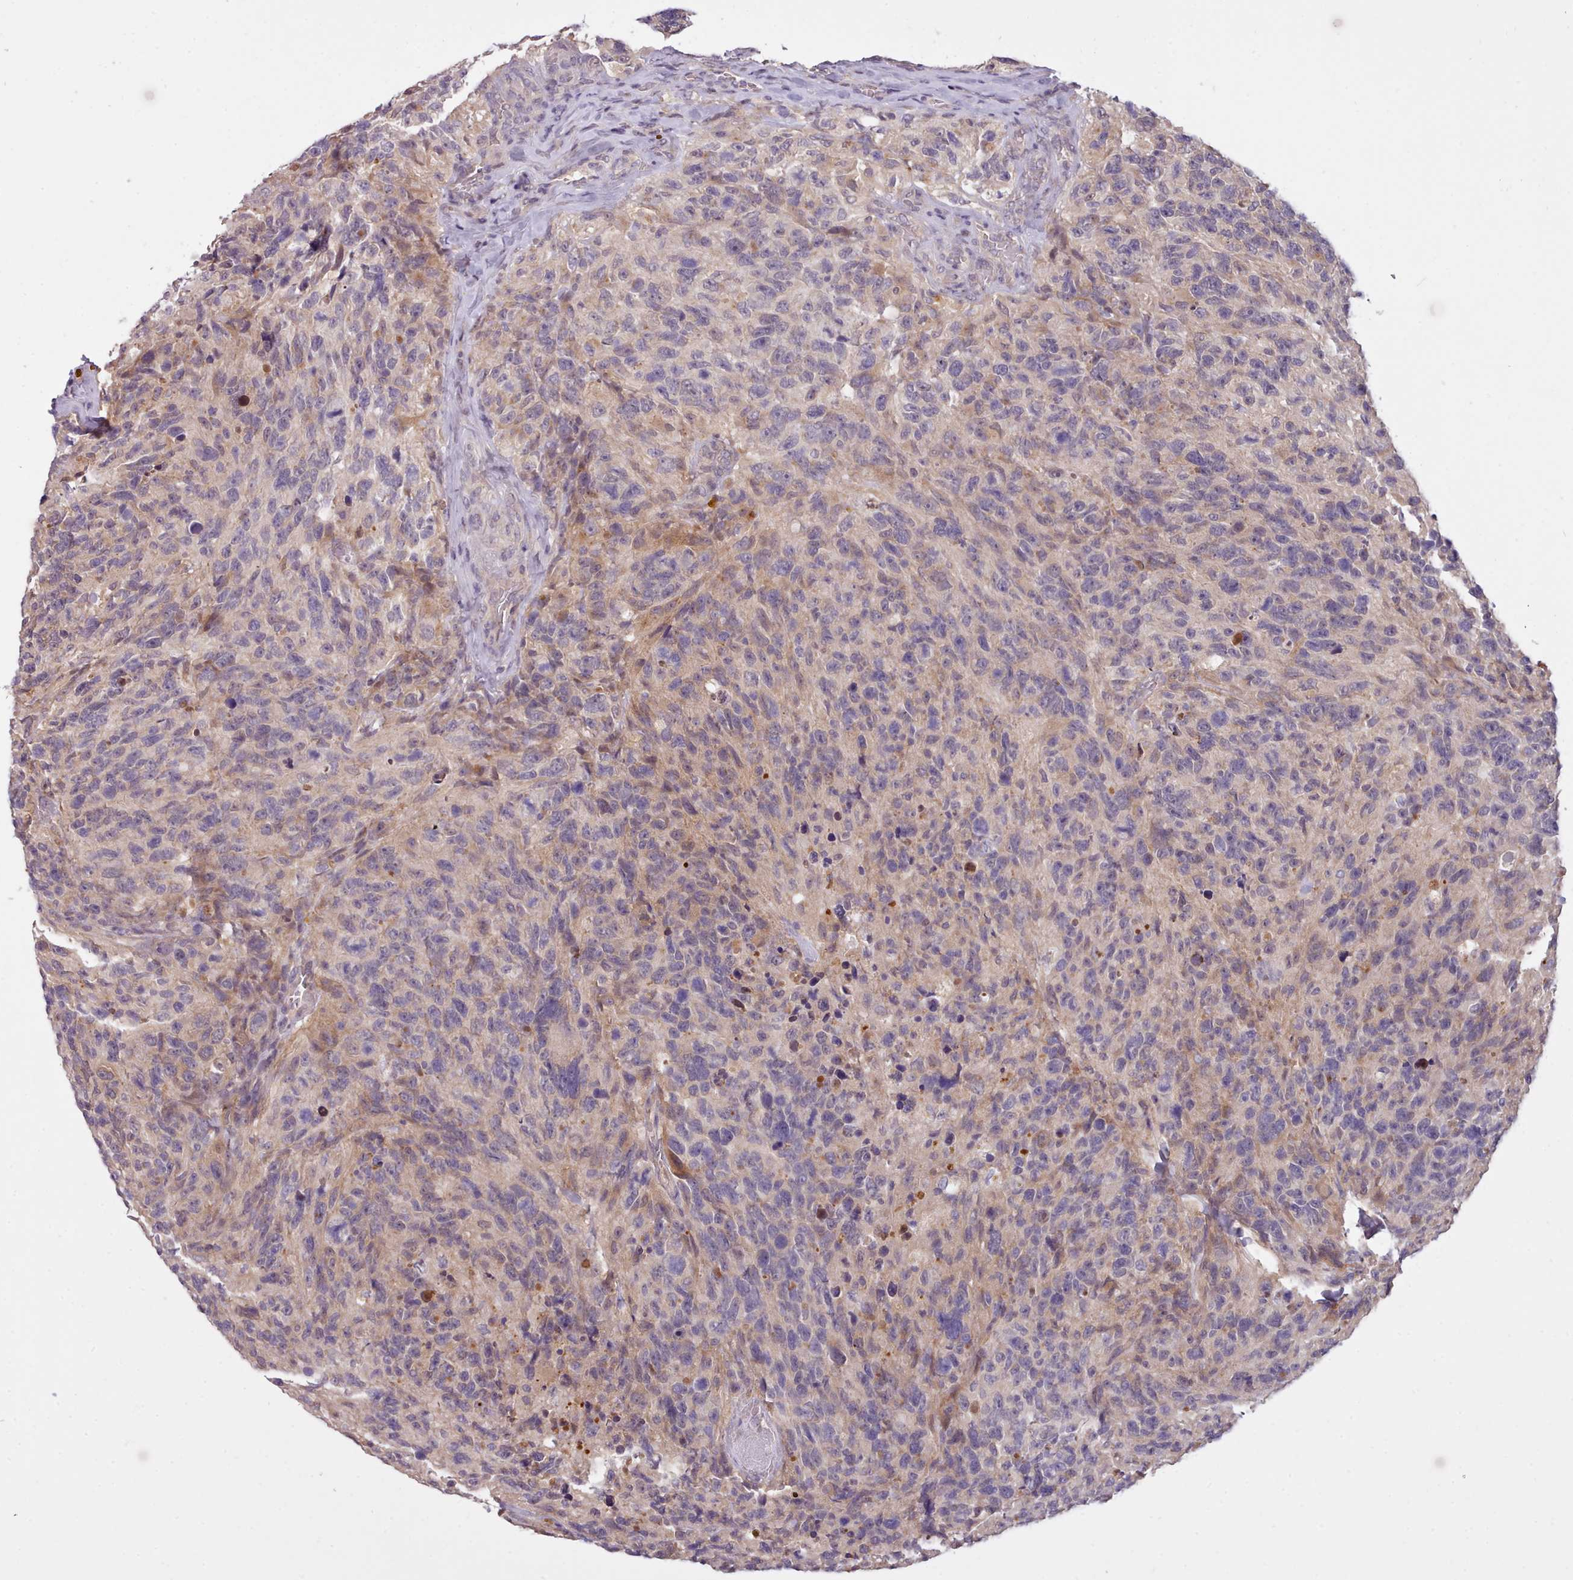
{"staining": {"intensity": "weak", "quantity": "<25%", "location": "cytoplasmic/membranous"}, "tissue": "glioma", "cell_type": "Tumor cells", "image_type": "cancer", "snomed": [{"axis": "morphology", "description": "Glioma, malignant, High grade"}, {"axis": "topography", "description": "Brain"}], "caption": "A high-resolution micrograph shows immunohistochemistry staining of glioma, which shows no significant expression in tumor cells.", "gene": "ARL17A", "patient": {"sex": "male", "age": 69}}